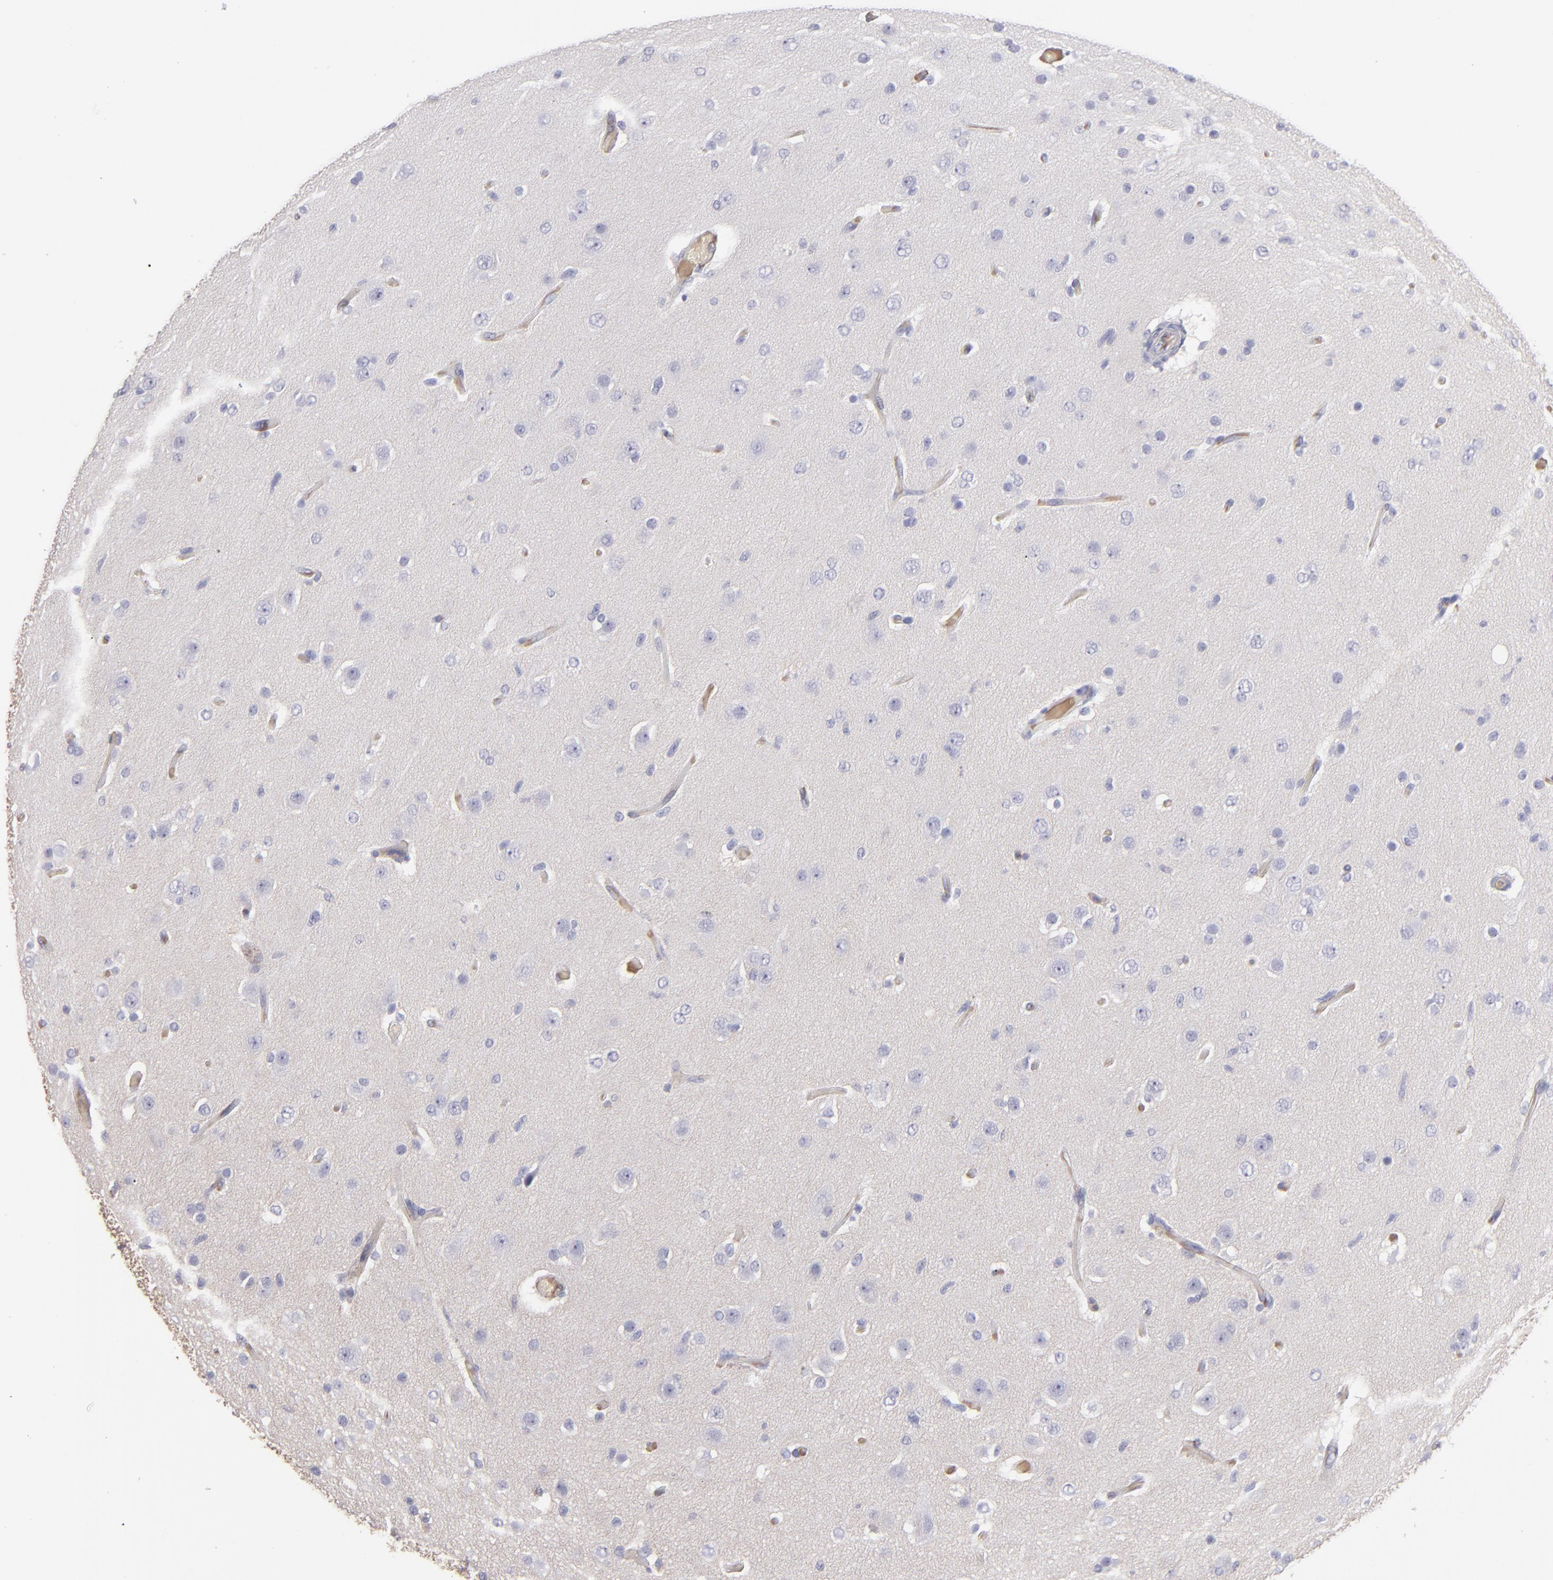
{"staining": {"intensity": "negative", "quantity": "none", "location": "none"}, "tissue": "glioma", "cell_type": "Tumor cells", "image_type": "cancer", "snomed": [{"axis": "morphology", "description": "Glioma, malignant, High grade"}, {"axis": "topography", "description": "Brain"}], "caption": "Immunohistochemistry image of neoplastic tissue: human malignant glioma (high-grade) stained with DAB (3,3'-diaminobenzidine) reveals no significant protein expression in tumor cells.", "gene": "ABCC4", "patient": {"sex": "male", "age": 33}}